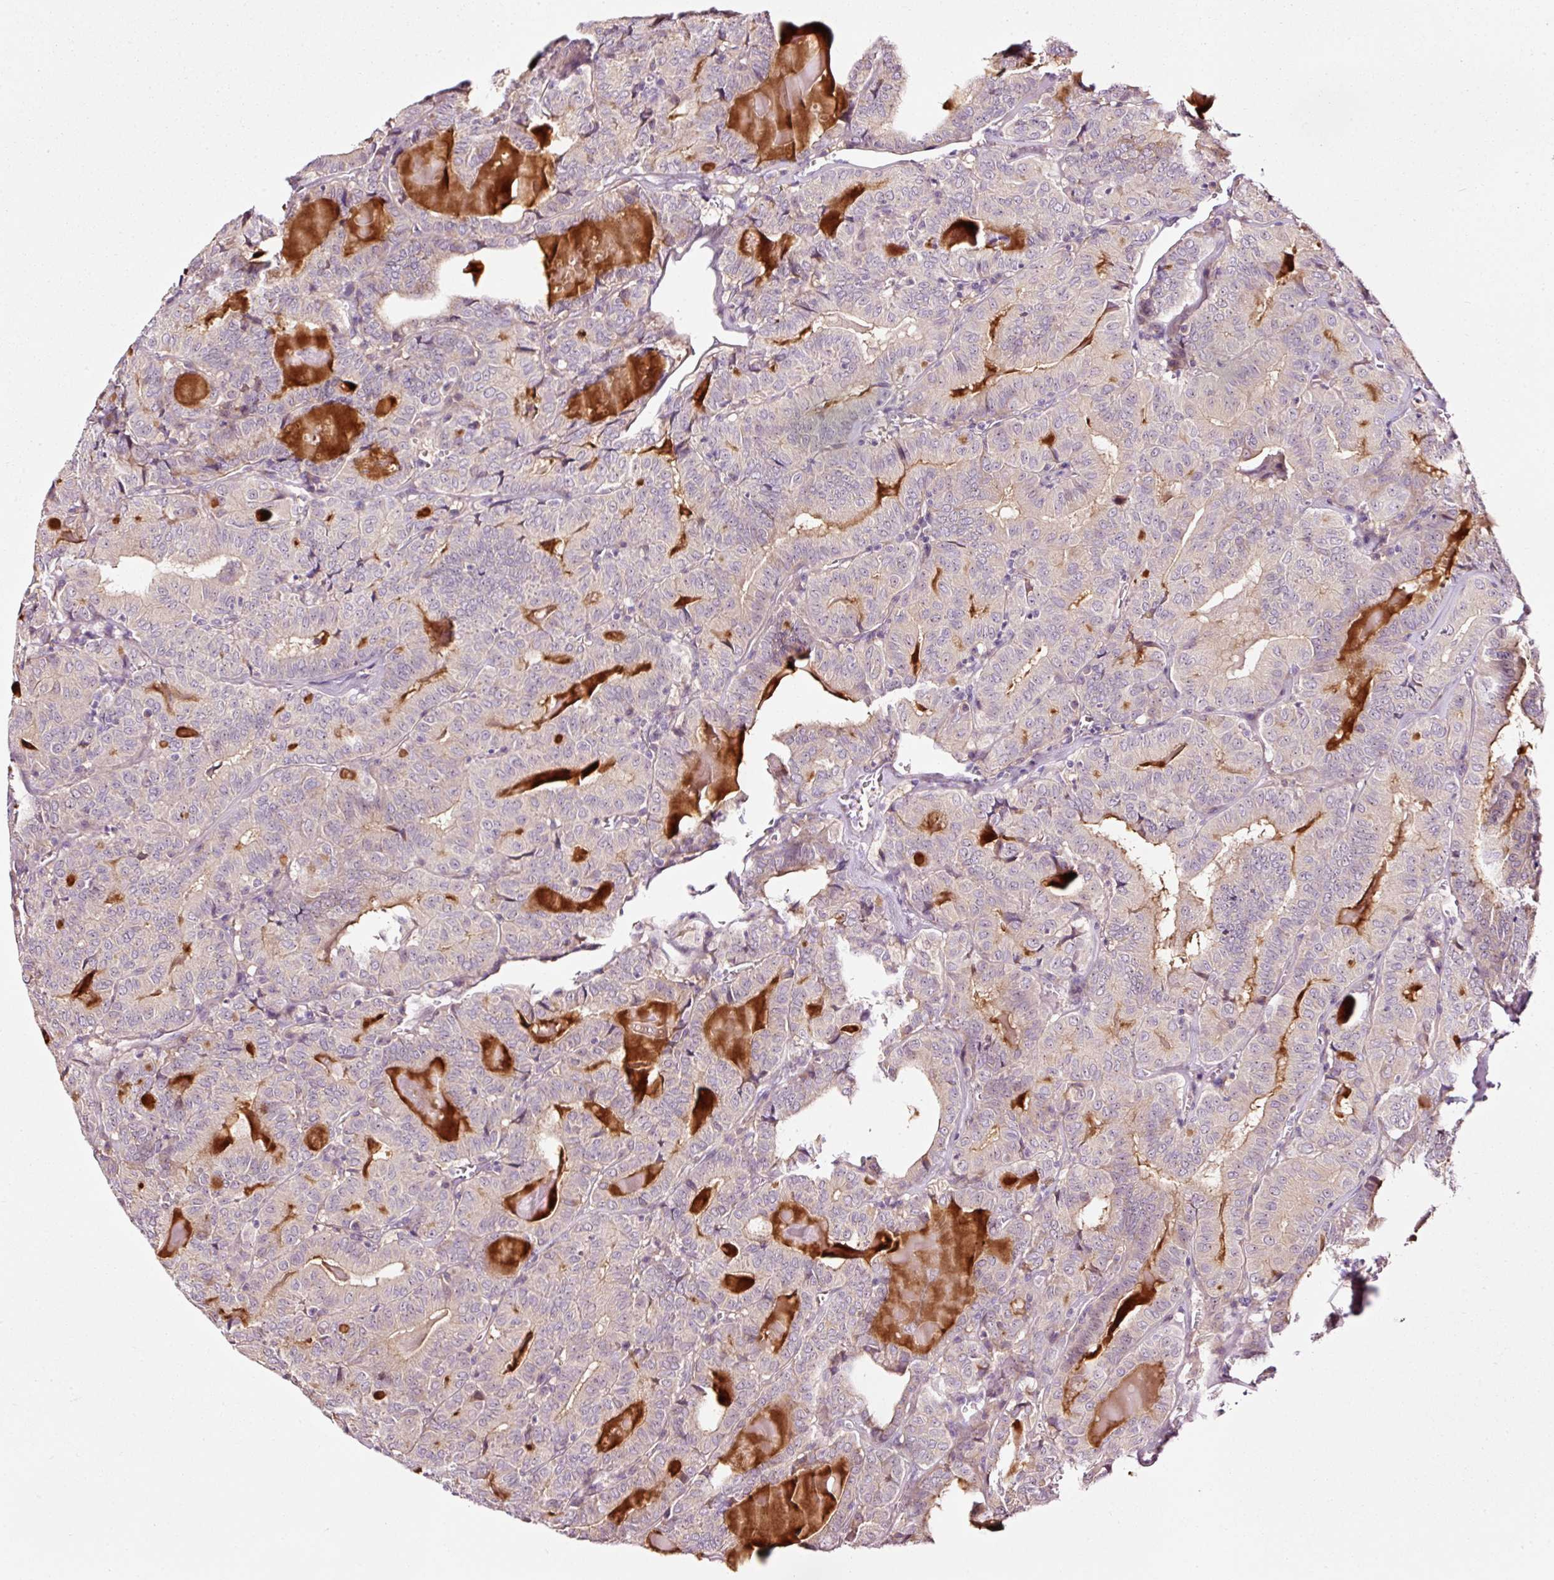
{"staining": {"intensity": "negative", "quantity": "none", "location": "none"}, "tissue": "thyroid cancer", "cell_type": "Tumor cells", "image_type": "cancer", "snomed": [{"axis": "morphology", "description": "Papillary adenocarcinoma, NOS"}, {"axis": "topography", "description": "Thyroid gland"}], "caption": "Immunohistochemistry (IHC) photomicrograph of neoplastic tissue: human thyroid cancer stained with DAB (3,3'-diaminobenzidine) demonstrates no significant protein expression in tumor cells. (Brightfield microscopy of DAB (3,3'-diaminobenzidine) immunohistochemistry at high magnification).", "gene": "UTP14A", "patient": {"sex": "female", "age": 72}}